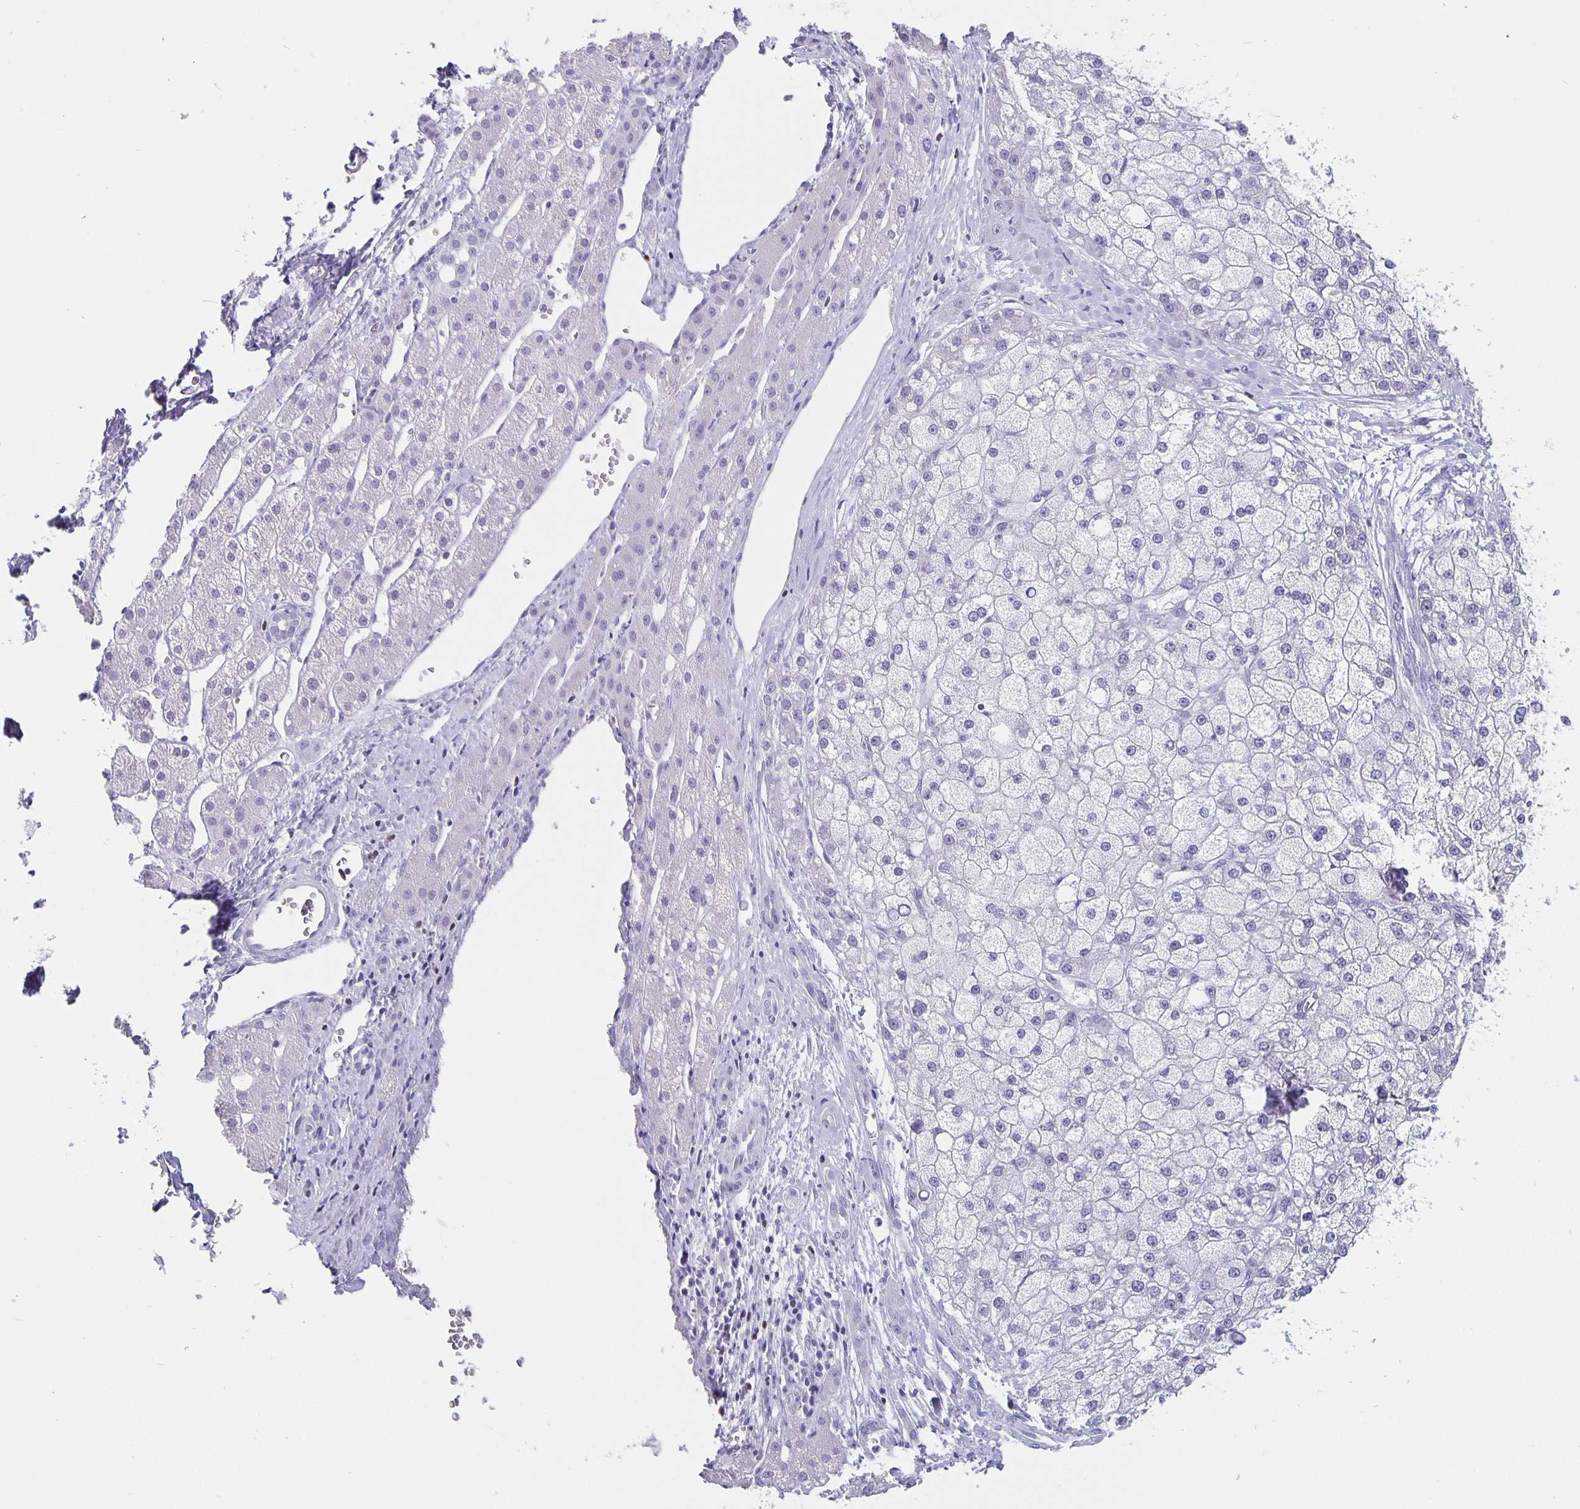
{"staining": {"intensity": "negative", "quantity": "none", "location": "none"}, "tissue": "liver cancer", "cell_type": "Tumor cells", "image_type": "cancer", "snomed": [{"axis": "morphology", "description": "Carcinoma, Hepatocellular, NOS"}, {"axis": "topography", "description": "Liver"}], "caption": "Image shows no protein expression in tumor cells of liver cancer (hepatocellular carcinoma) tissue.", "gene": "SATB2", "patient": {"sex": "male", "age": 67}}